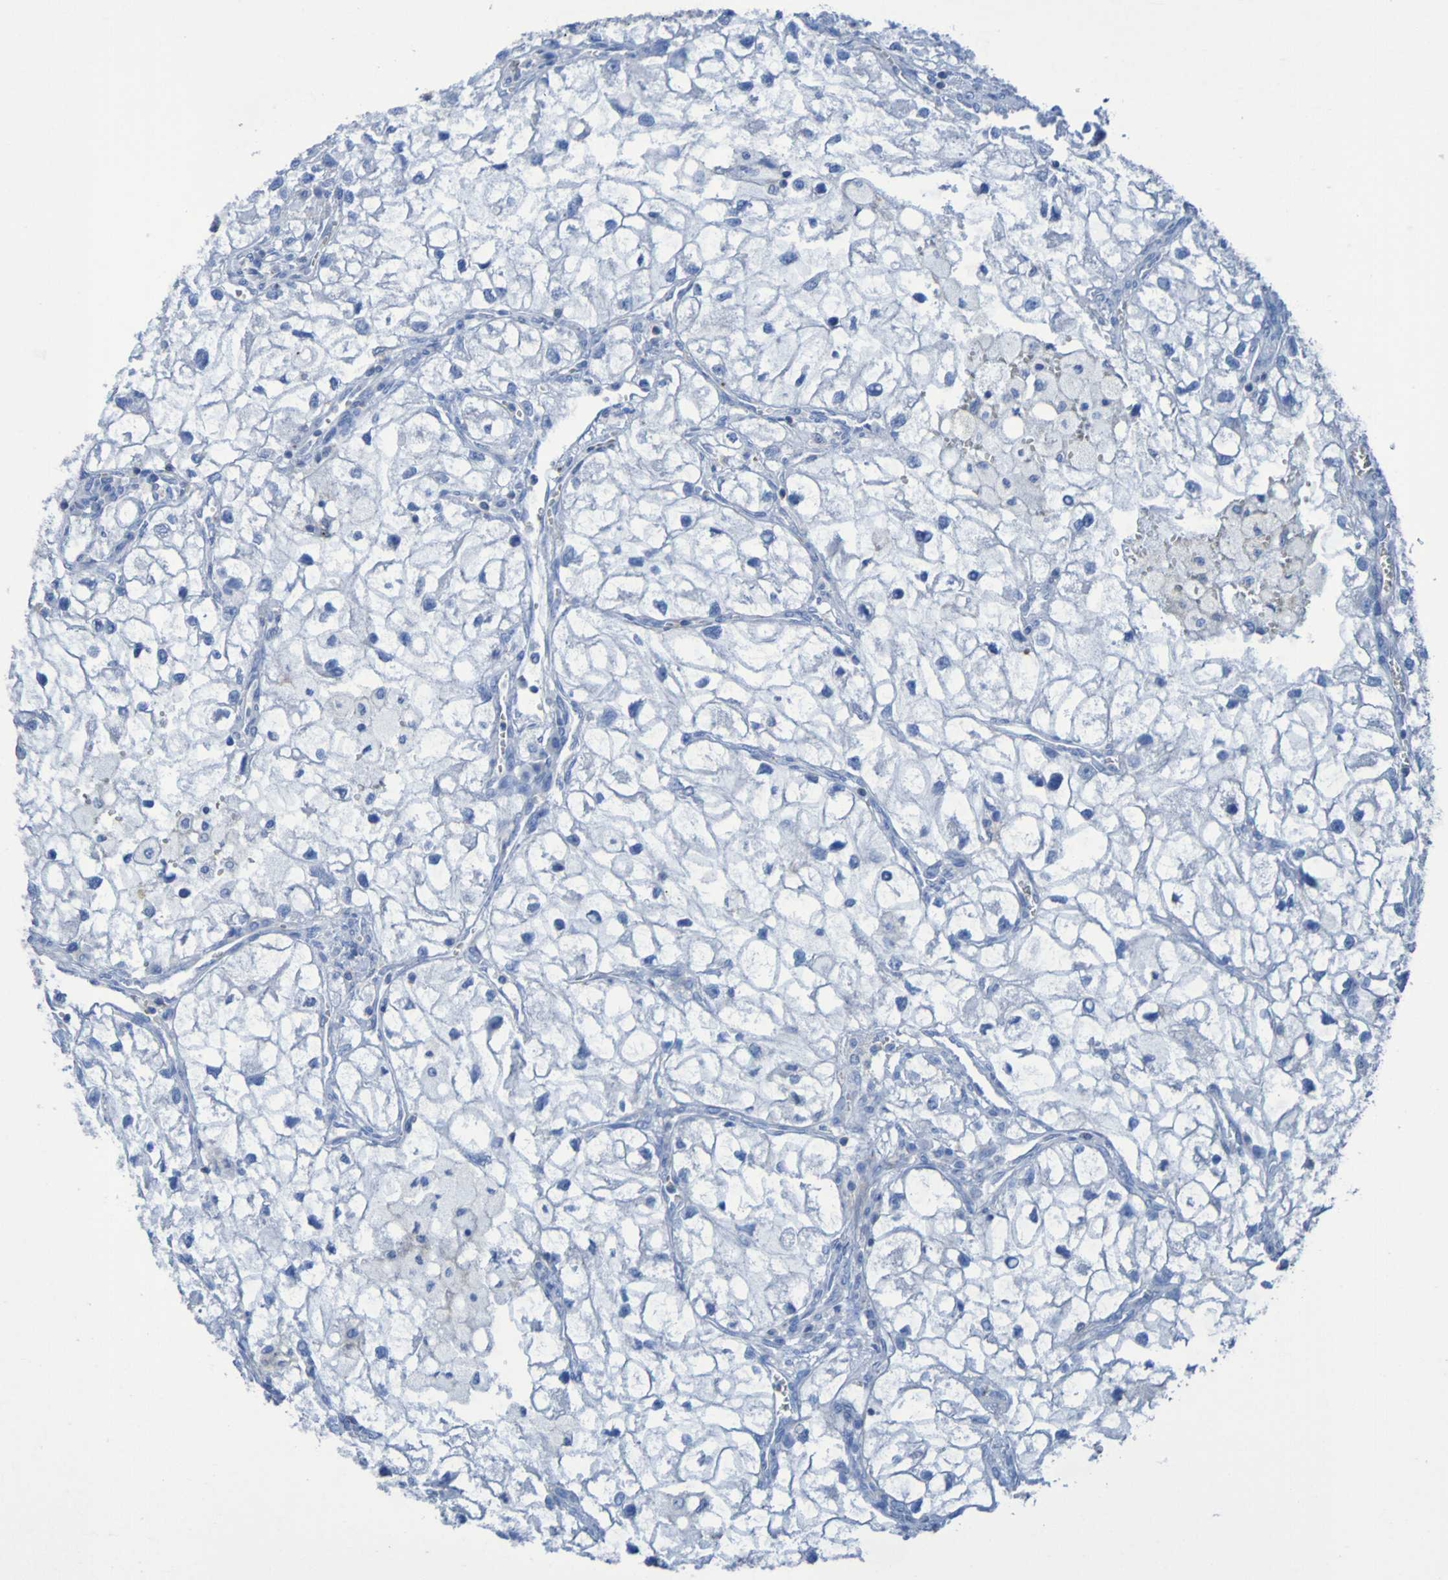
{"staining": {"intensity": "negative", "quantity": "none", "location": "none"}, "tissue": "renal cancer", "cell_type": "Tumor cells", "image_type": "cancer", "snomed": [{"axis": "morphology", "description": "Adenocarcinoma, NOS"}, {"axis": "topography", "description": "Kidney"}], "caption": "Immunohistochemistry micrograph of renal cancer (adenocarcinoma) stained for a protein (brown), which shows no positivity in tumor cells.", "gene": "RNF182", "patient": {"sex": "female", "age": 70}}